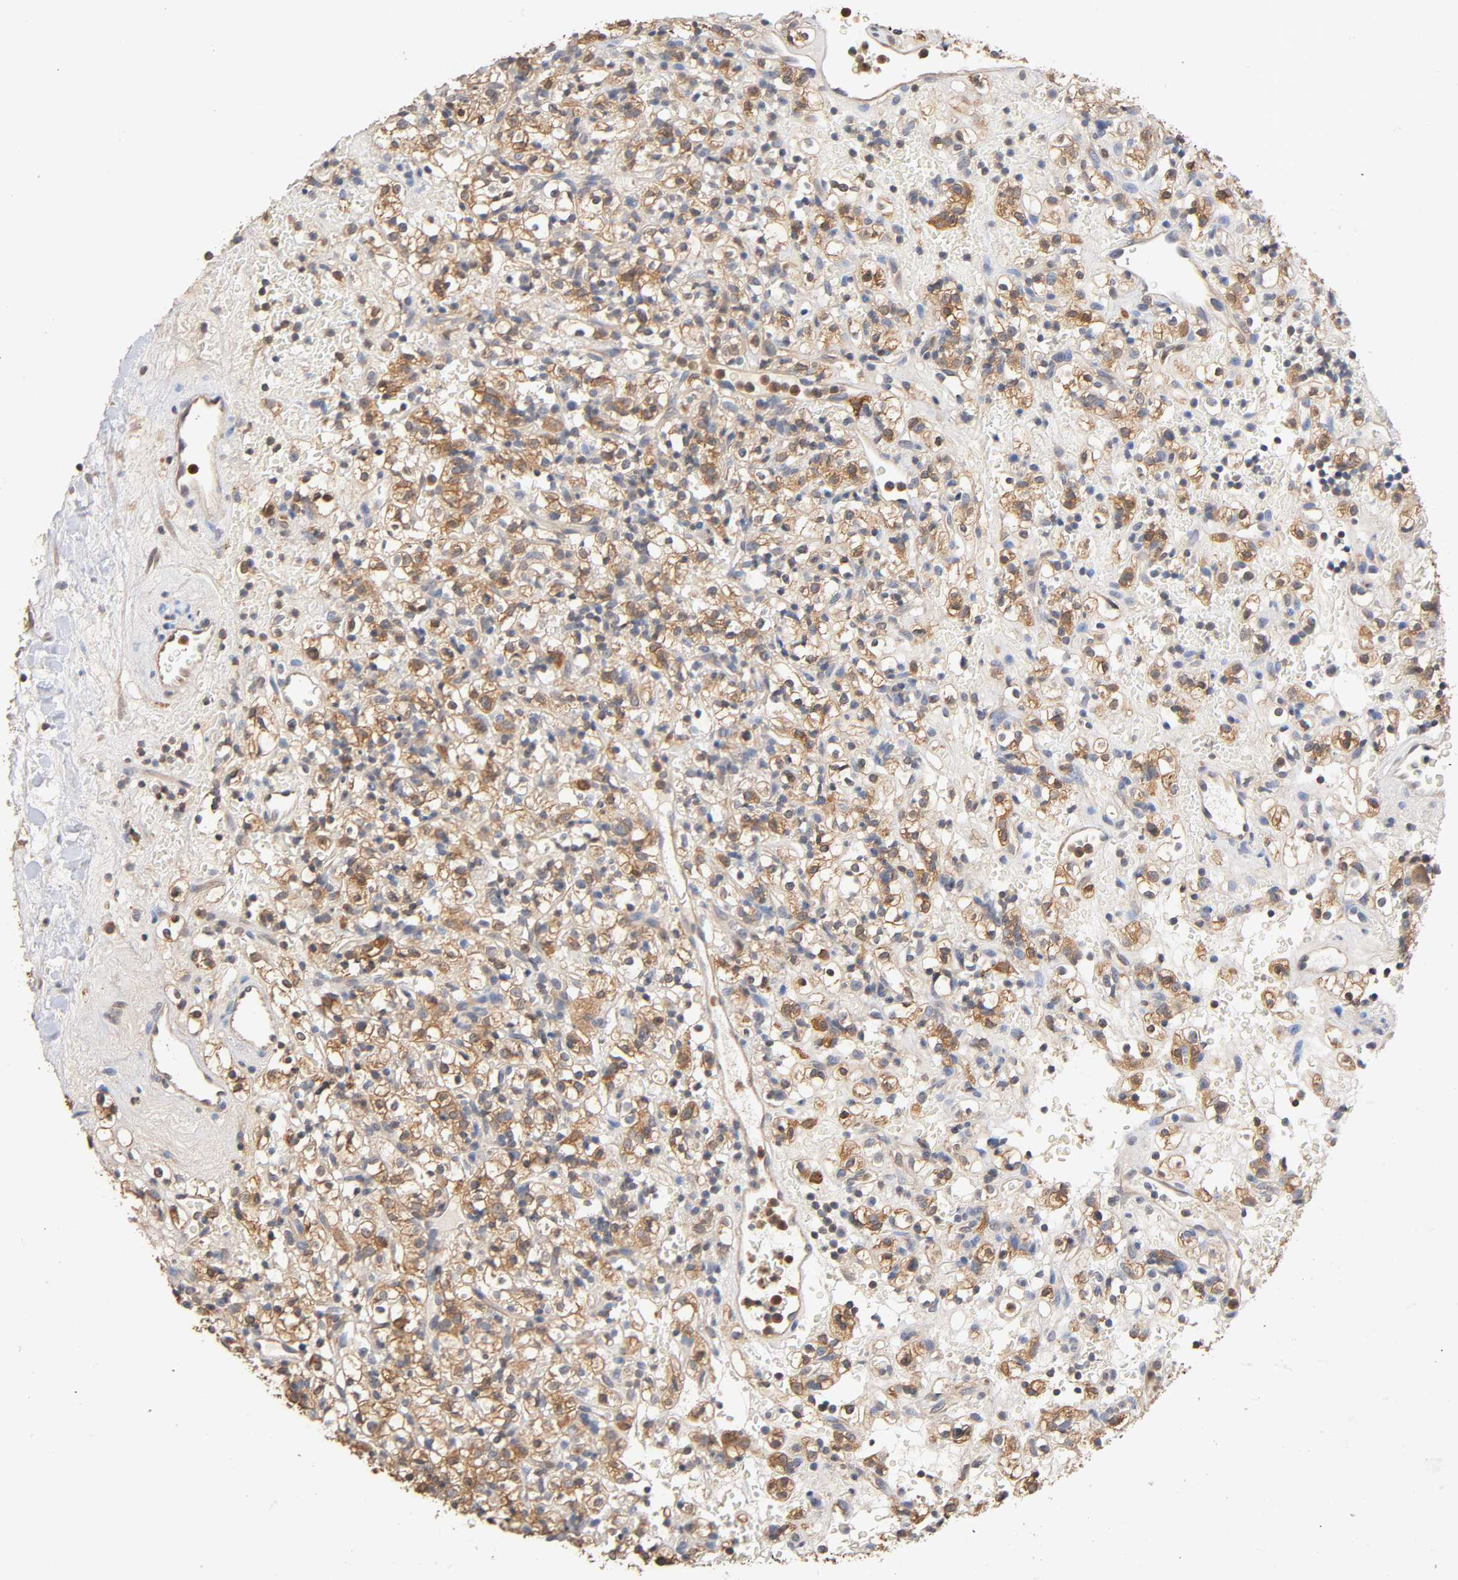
{"staining": {"intensity": "moderate", "quantity": ">75%", "location": "cytoplasmic/membranous"}, "tissue": "renal cancer", "cell_type": "Tumor cells", "image_type": "cancer", "snomed": [{"axis": "morphology", "description": "Normal tissue, NOS"}, {"axis": "morphology", "description": "Adenocarcinoma, NOS"}, {"axis": "topography", "description": "Kidney"}], "caption": "DAB (3,3'-diaminobenzidine) immunohistochemical staining of human renal adenocarcinoma shows moderate cytoplasmic/membranous protein expression in about >75% of tumor cells.", "gene": "ALDOA", "patient": {"sex": "female", "age": 72}}